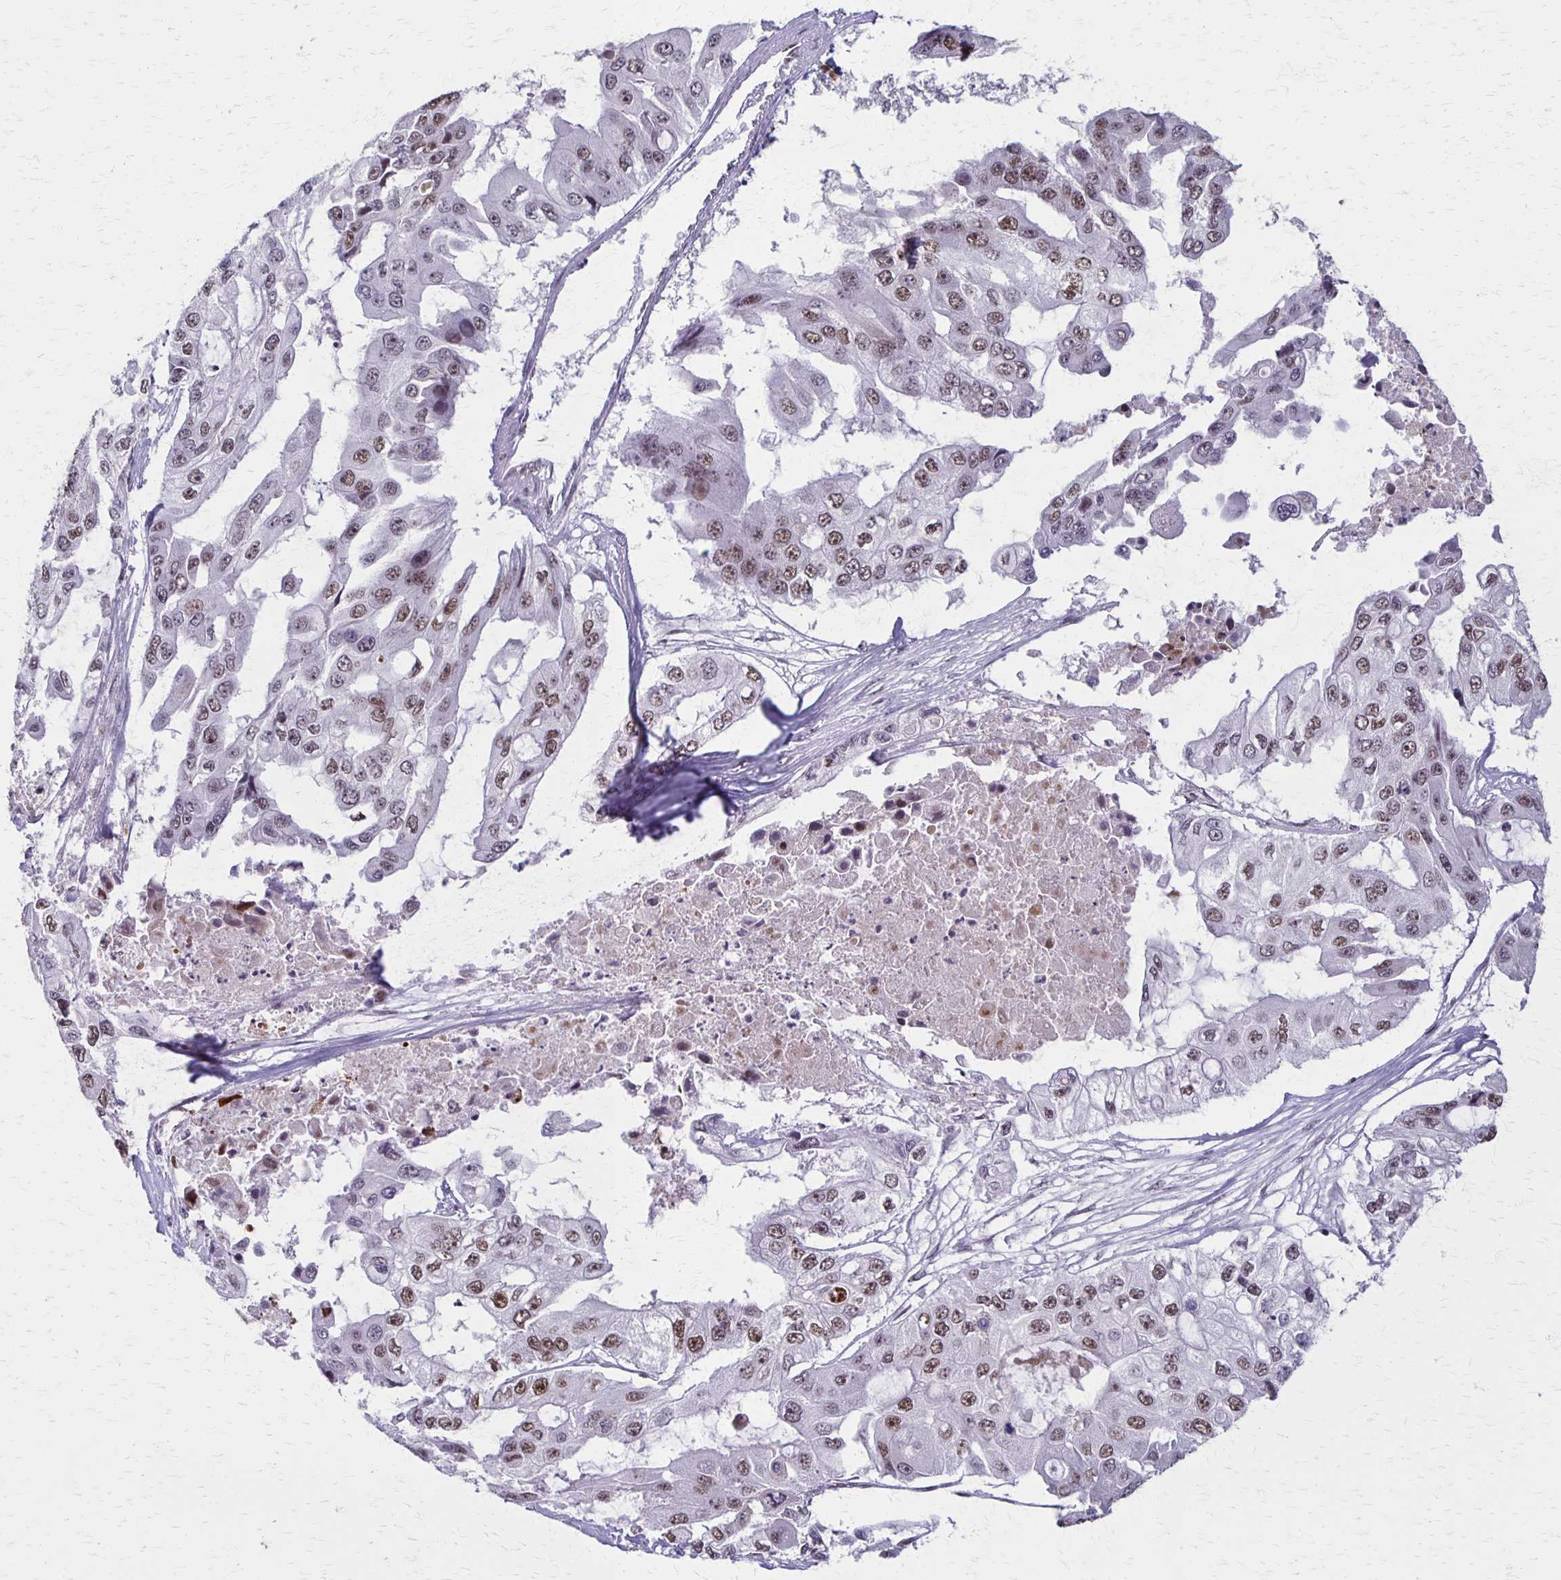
{"staining": {"intensity": "strong", "quantity": "25%-75%", "location": "nuclear"}, "tissue": "ovarian cancer", "cell_type": "Tumor cells", "image_type": "cancer", "snomed": [{"axis": "morphology", "description": "Cystadenocarcinoma, serous, NOS"}, {"axis": "topography", "description": "Ovary"}], "caption": "DAB (3,3'-diaminobenzidine) immunohistochemical staining of ovarian serous cystadenocarcinoma shows strong nuclear protein staining in approximately 25%-75% of tumor cells.", "gene": "XRCC6", "patient": {"sex": "female", "age": 56}}